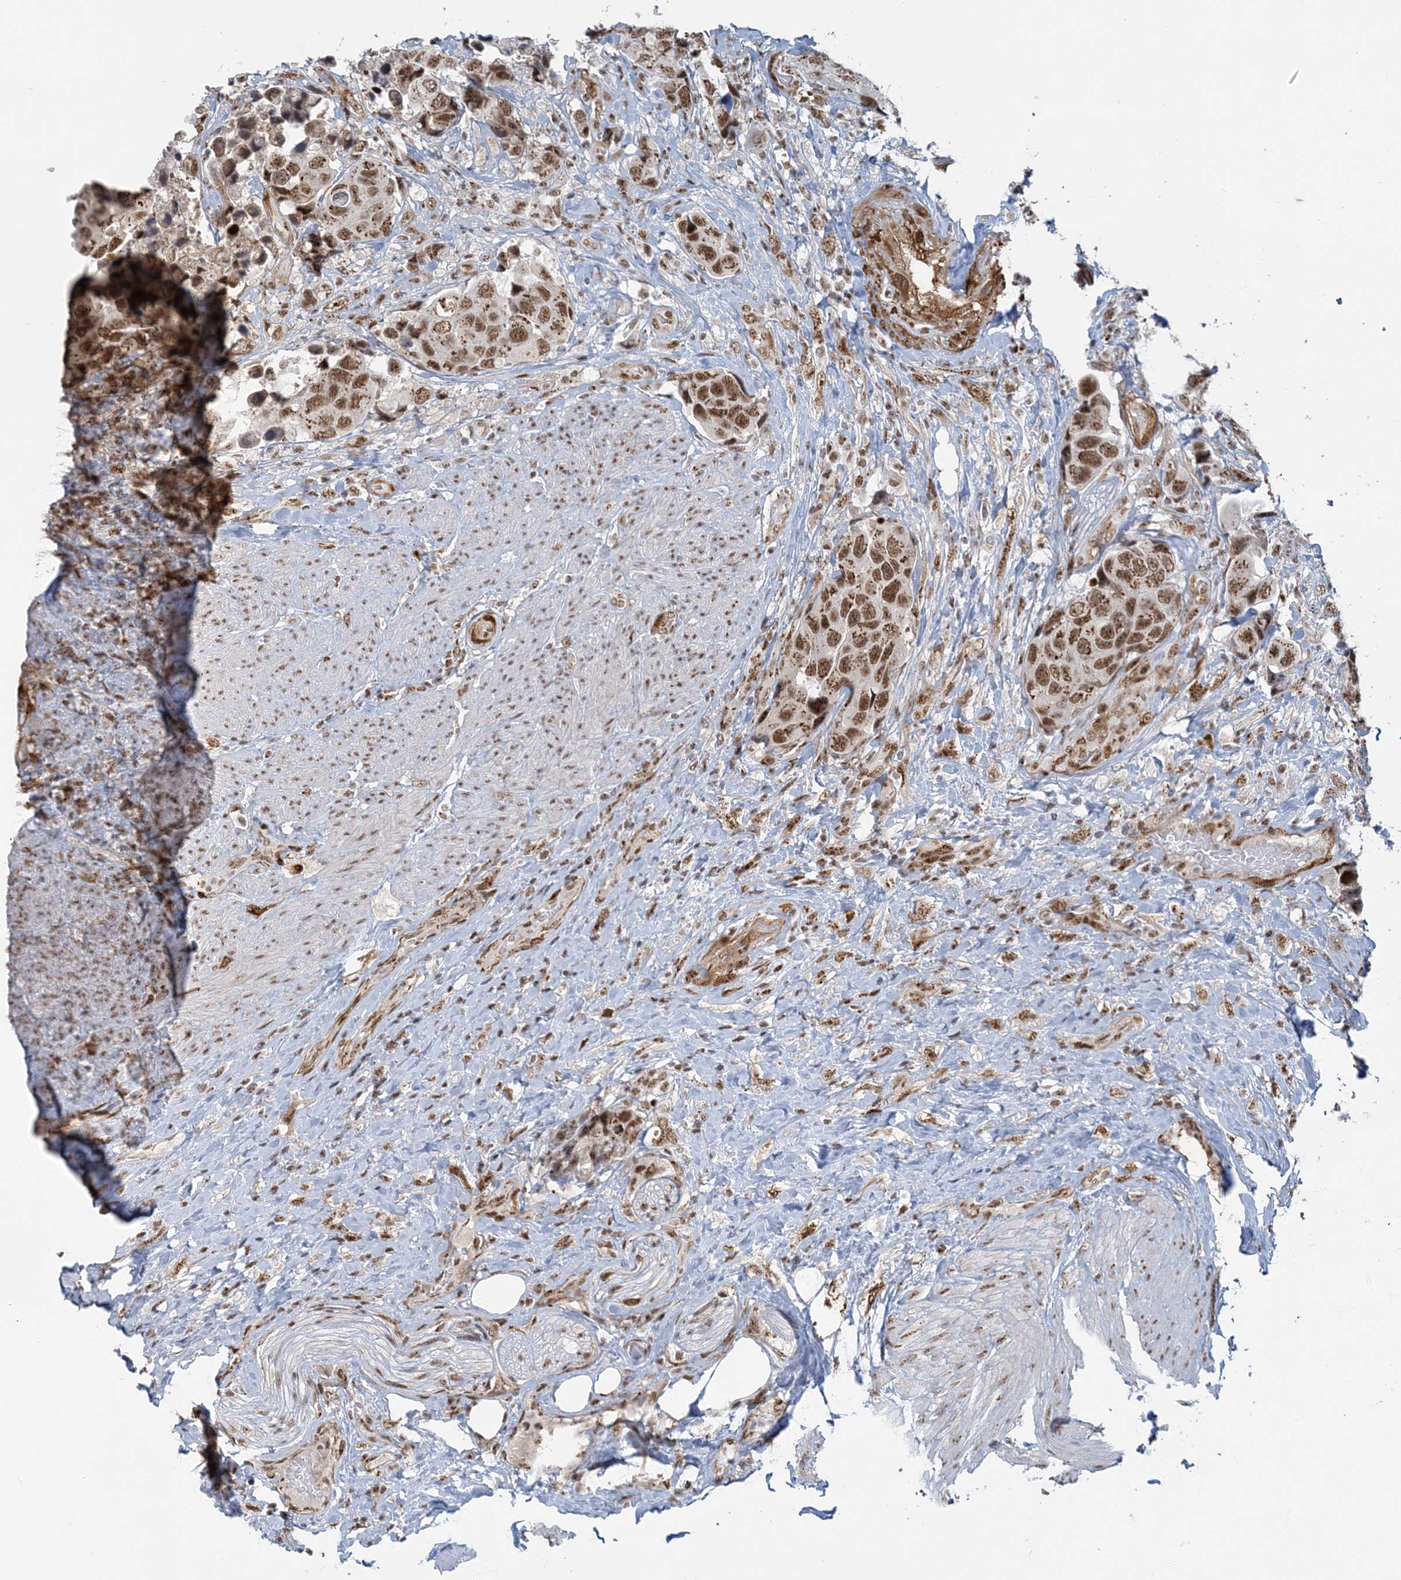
{"staining": {"intensity": "moderate", "quantity": ">75%", "location": "cytoplasmic/membranous,nuclear"}, "tissue": "urothelial cancer", "cell_type": "Tumor cells", "image_type": "cancer", "snomed": [{"axis": "morphology", "description": "Urothelial carcinoma, High grade"}, {"axis": "topography", "description": "Urinary bladder"}], "caption": "Moderate cytoplasmic/membranous and nuclear protein expression is seen in approximately >75% of tumor cells in urothelial carcinoma (high-grade).", "gene": "PLRG1", "patient": {"sex": "male", "age": 74}}